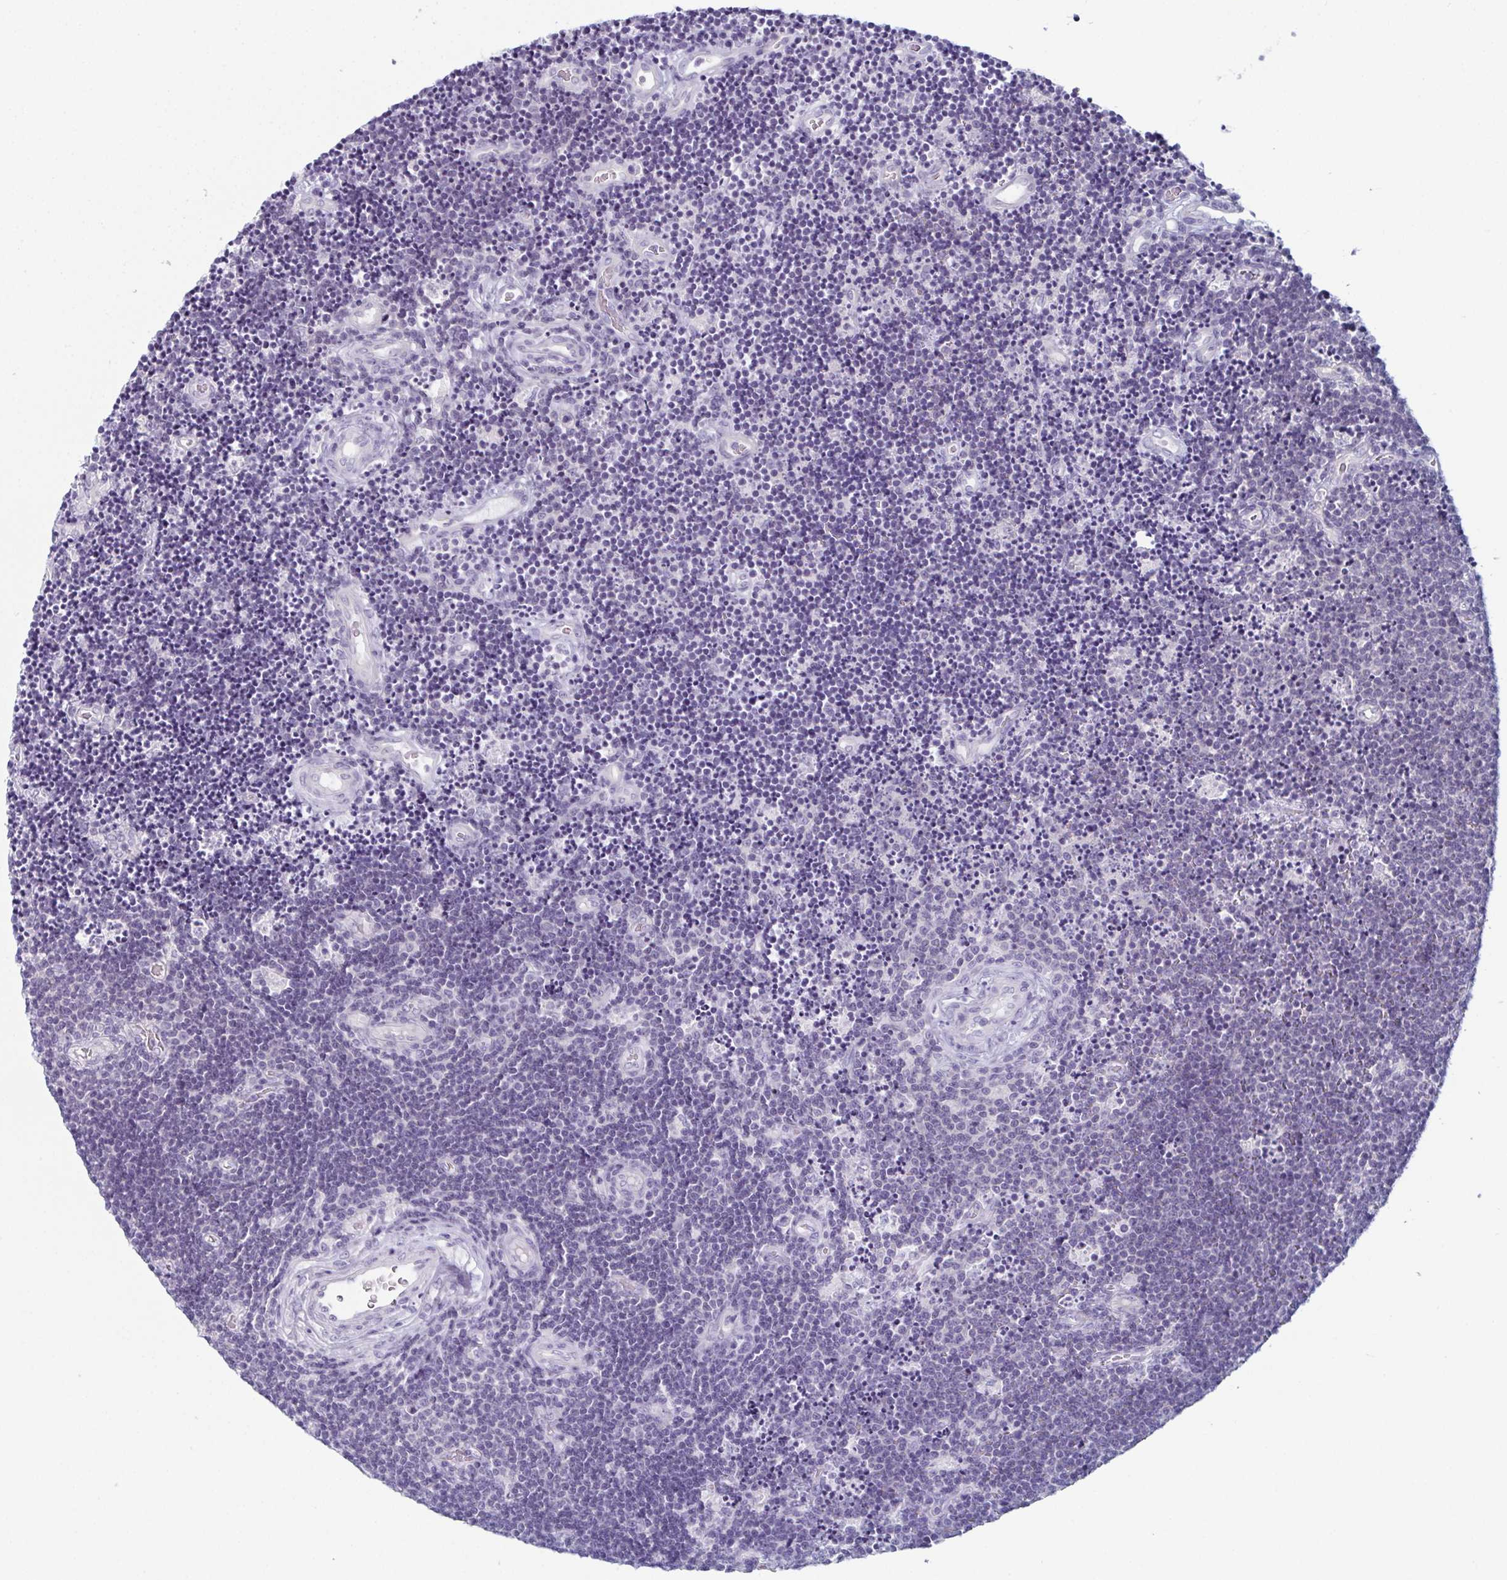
{"staining": {"intensity": "negative", "quantity": "none", "location": "none"}, "tissue": "lymphoma", "cell_type": "Tumor cells", "image_type": "cancer", "snomed": [{"axis": "morphology", "description": "Malignant lymphoma, non-Hodgkin's type, Low grade"}, {"axis": "topography", "description": "Brain"}], "caption": "IHC image of human low-grade malignant lymphoma, non-Hodgkin's type stained for a protein (brown), which demonstrates no expression in tumor cells.", "gene": "ENKUR", "patient": {"sex": "female", "age": 66}}